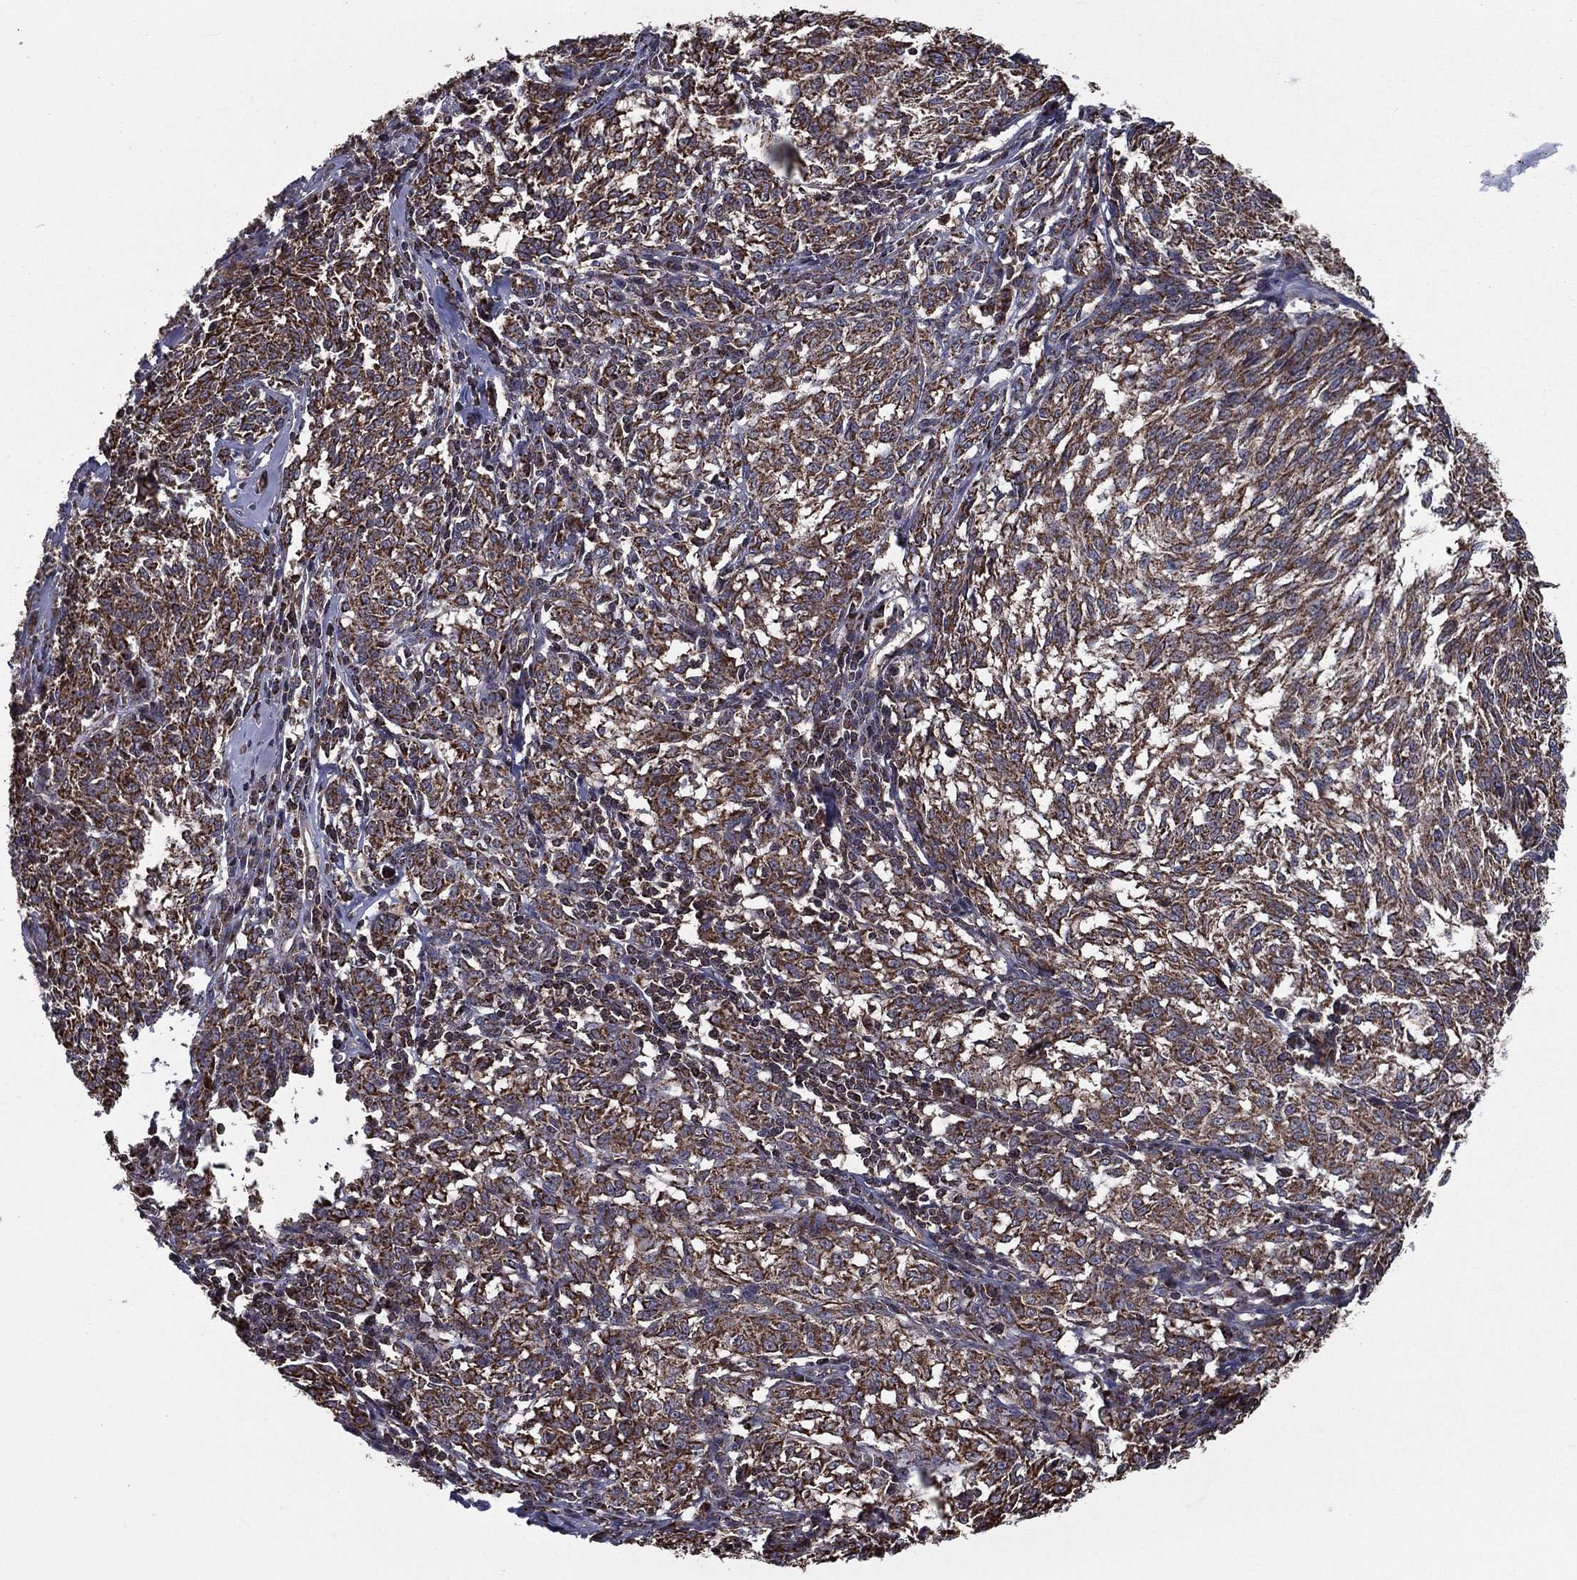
{"staining": {"intensity": "moderate", "quantity": ">75%", "location": "cytoplasmic/membranous"}, "tissue": "melanoma", "cell_type": "Tumor cells", "image_type": "cancer", "snomed": [{"axis": "morphology", "description": "Malignant melanoma, NOS"}, {"axis": "topography", "description": "Skin"}], "caption": "This is an image of IHC staining of malignant melanoma, which shows moderate staining in the cytoplasmic/membranous of tumor cells.", "gene": "RIGI", "patient": {"sex": "female", "age": 72}}